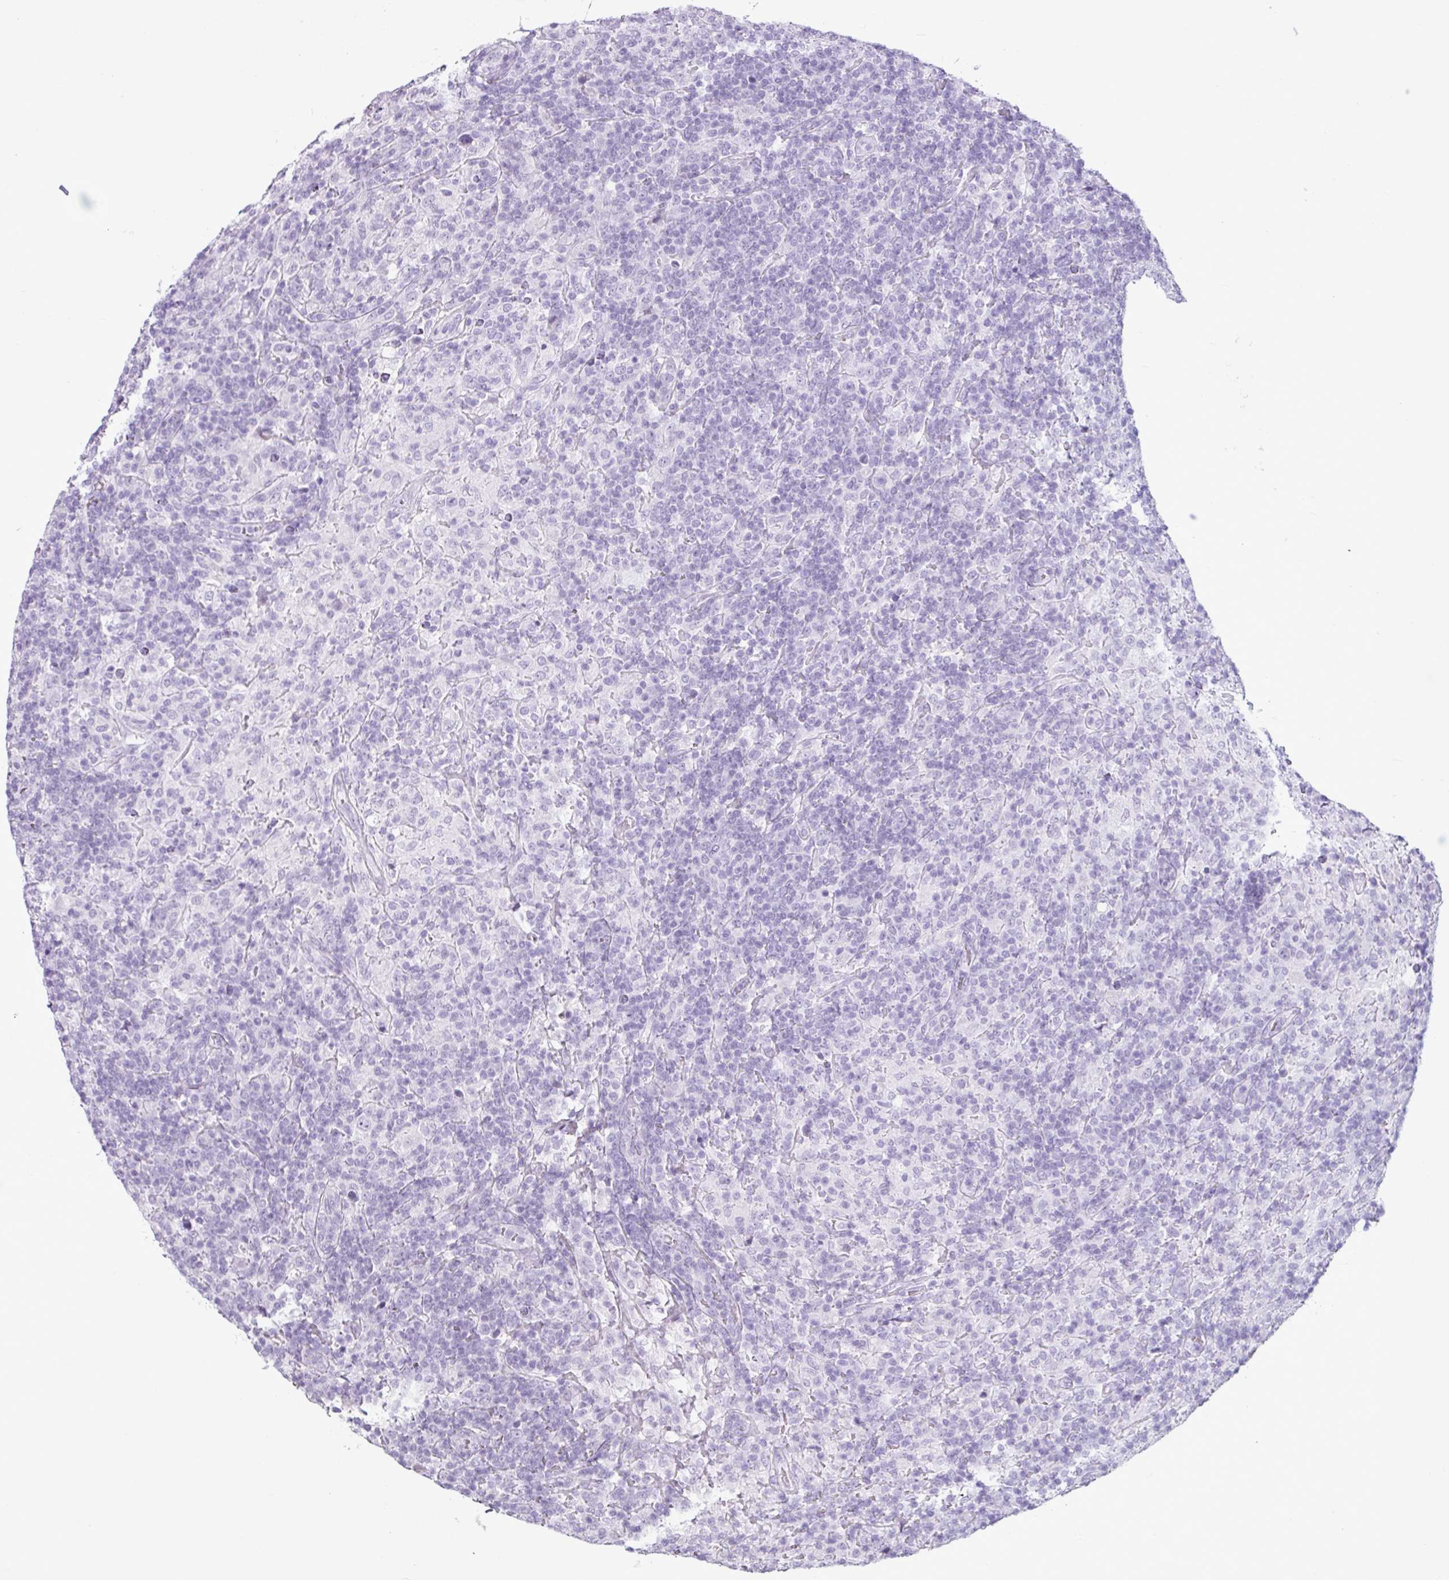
{"staining": {"intensity": "negative", "quantity": "none", "location": "none"}, "tissue": "lymphoma", "cell_type": "Tumor cells", "image_type": "cancer", "snomed": [{"axis": "morphology", "description": "Hodgkin's disease, NOS"}, {"axis": "topography", "description": "Lymph node"}], "caption": "IHC image of lymphoma stained for a protein (brown), which displays no positivity in tumor cells. Nuclei are stained in blue.", "gene": "AMY1B", "patient": {"sex": "male", "age": 70}}